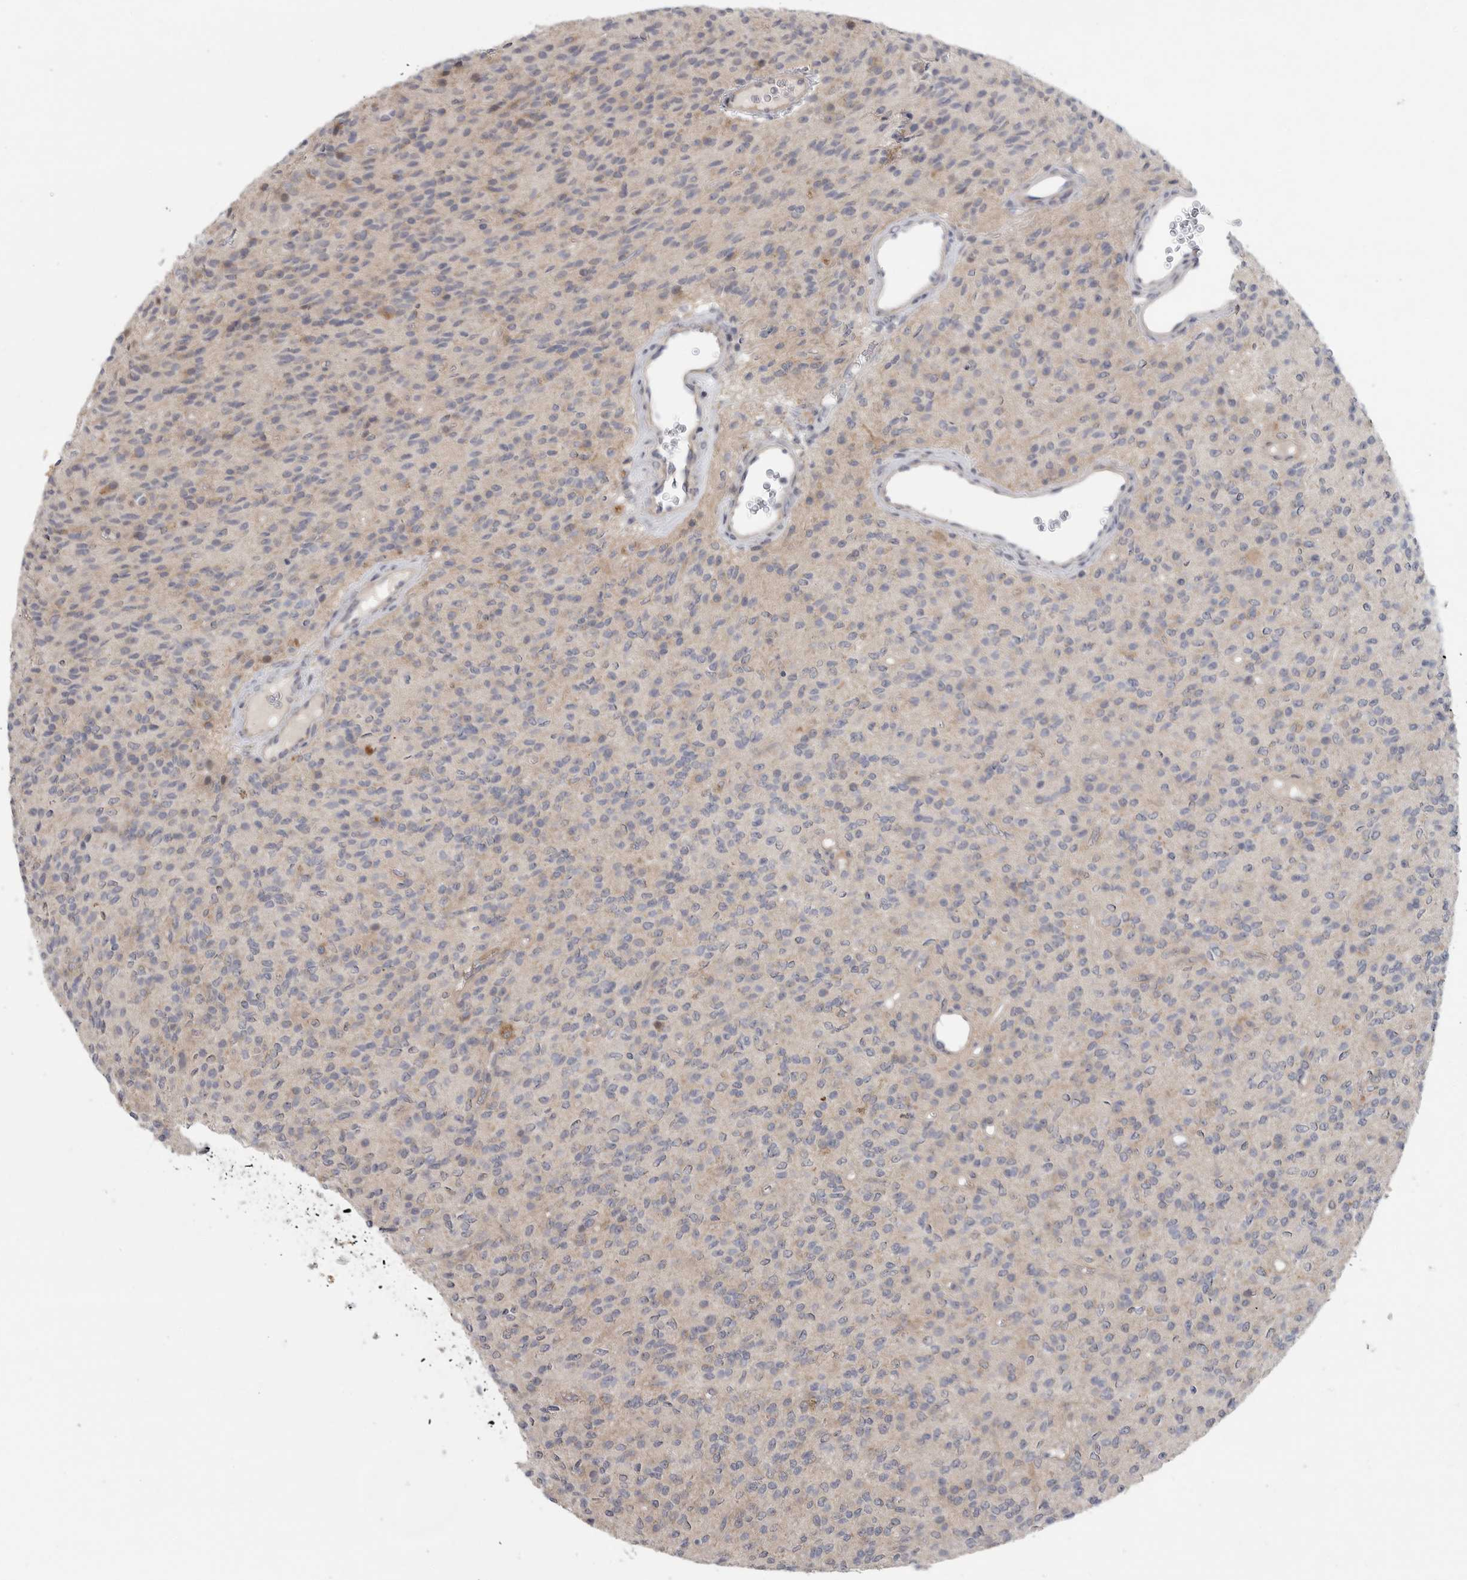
{"staining": {"intensity": "weak", "quantity": "<25%", "location": "cytoplasmic/membranous"}, "tissue": "glioma", "cell_type": "Tumor cells", "image_type": "cancer", "snomed": [{"axis": "morphology", "description": "Glioma, malignant, High grade"}, {"axis": "topography", "description": "Brain"}], "caption": "Glioma stained for a protein using immunohistochemistry (IHC) exhibits no positivity tumor cells.", "gene": "FBXO43", "patient": {"sex": "male", "age": 34}}